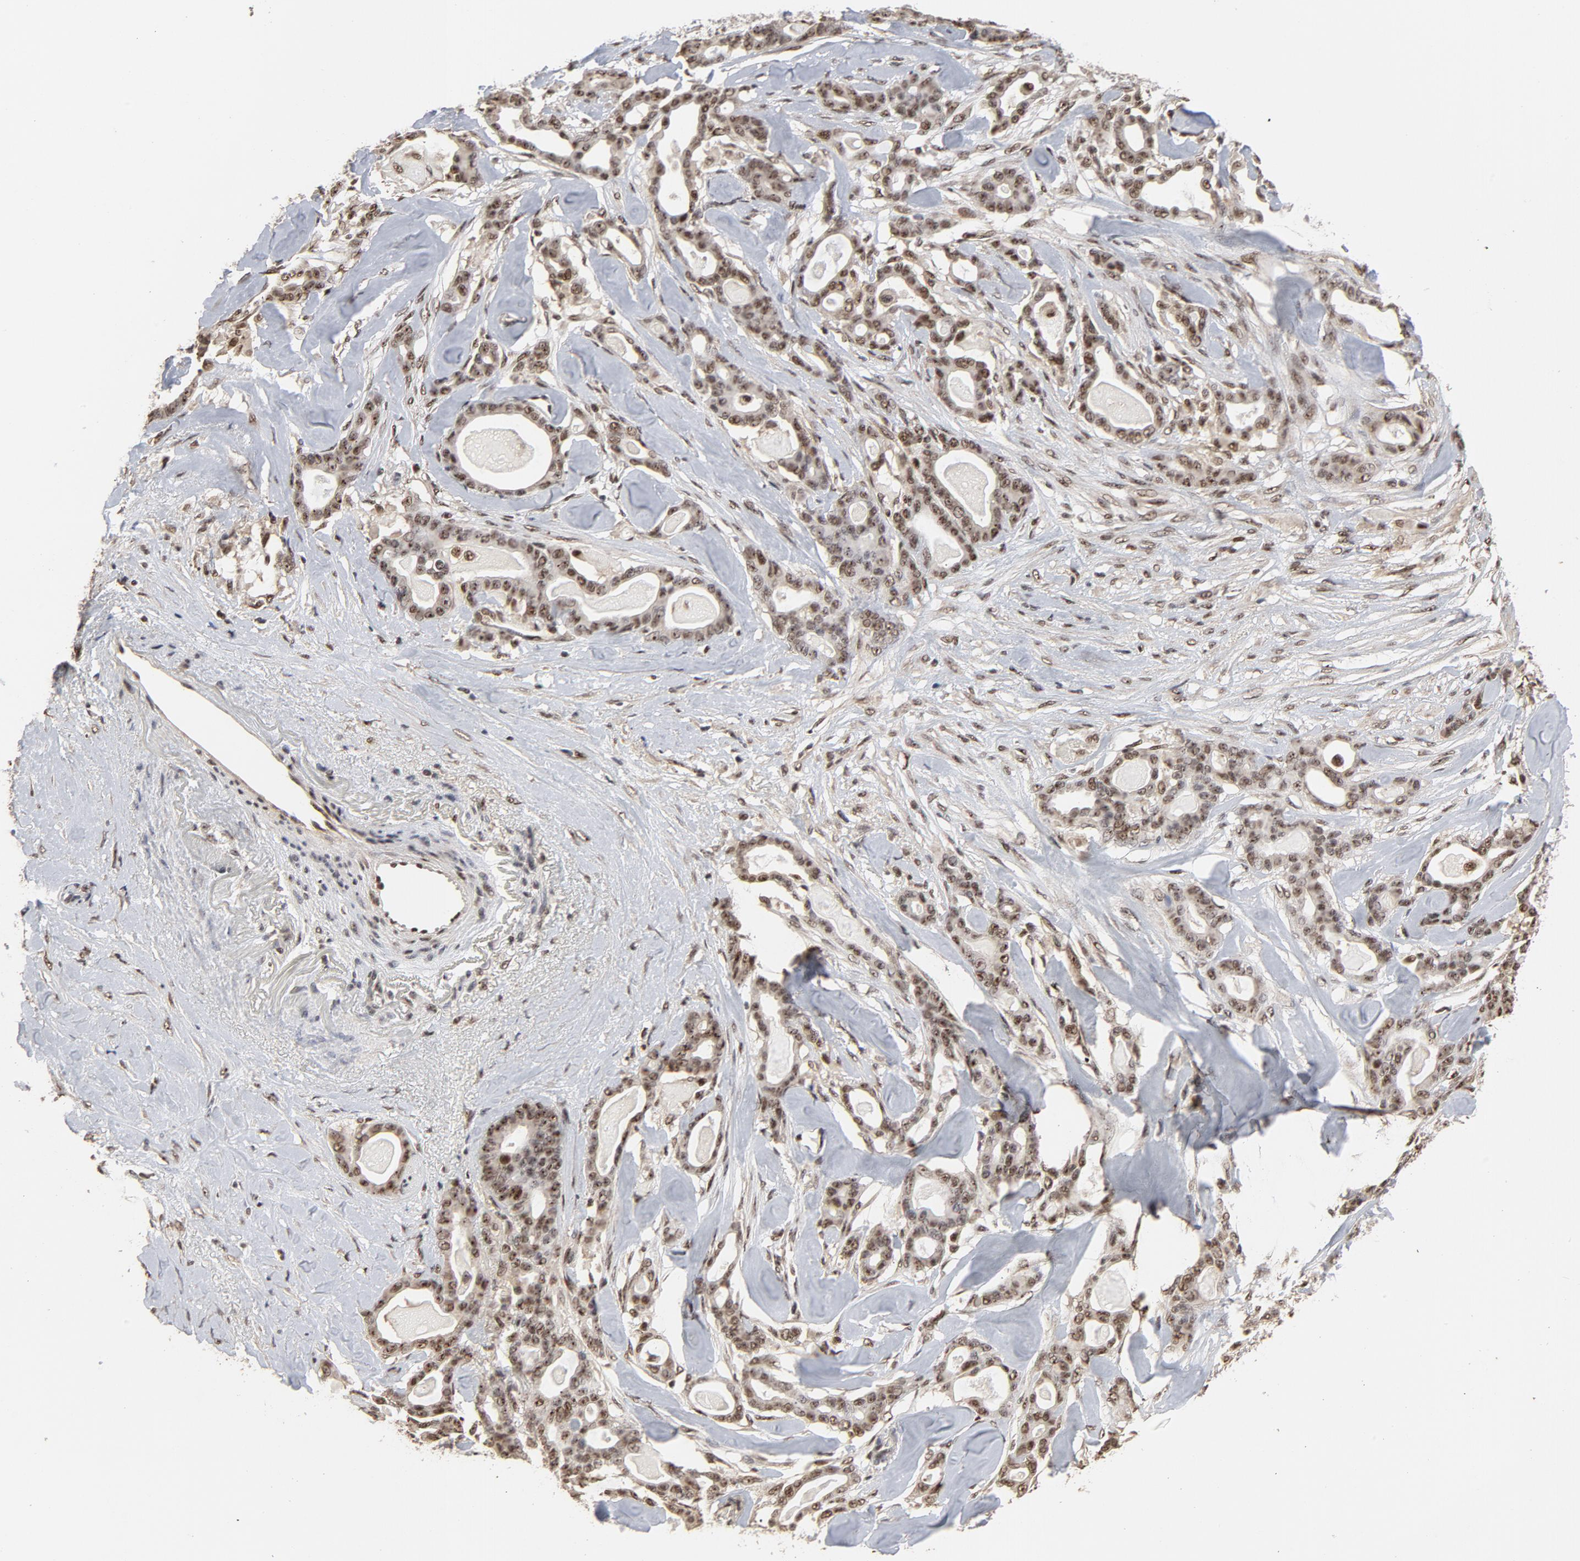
{"staining": {"intensity": "moderate", "quantity": "25%-75%", "location": "nuclear"}, "tissue": "pancreatic cancer", "cell_type": "Tumor cells", "image_type": "cancer", "snomed": [{"axis": "morphology", "description": "Adenocarcinoma, NOS"}, {"axis": "topography", "description": "Pancreas"}], "caption": "Human adenocarcinoma (pancreatic) stained for a protein (brown) demonstrates moderate nuclear positive expression in about 25%-75% of tumor cells.", "gene": "TP53RK", "patient": {"sex": "male", "age": 63}}